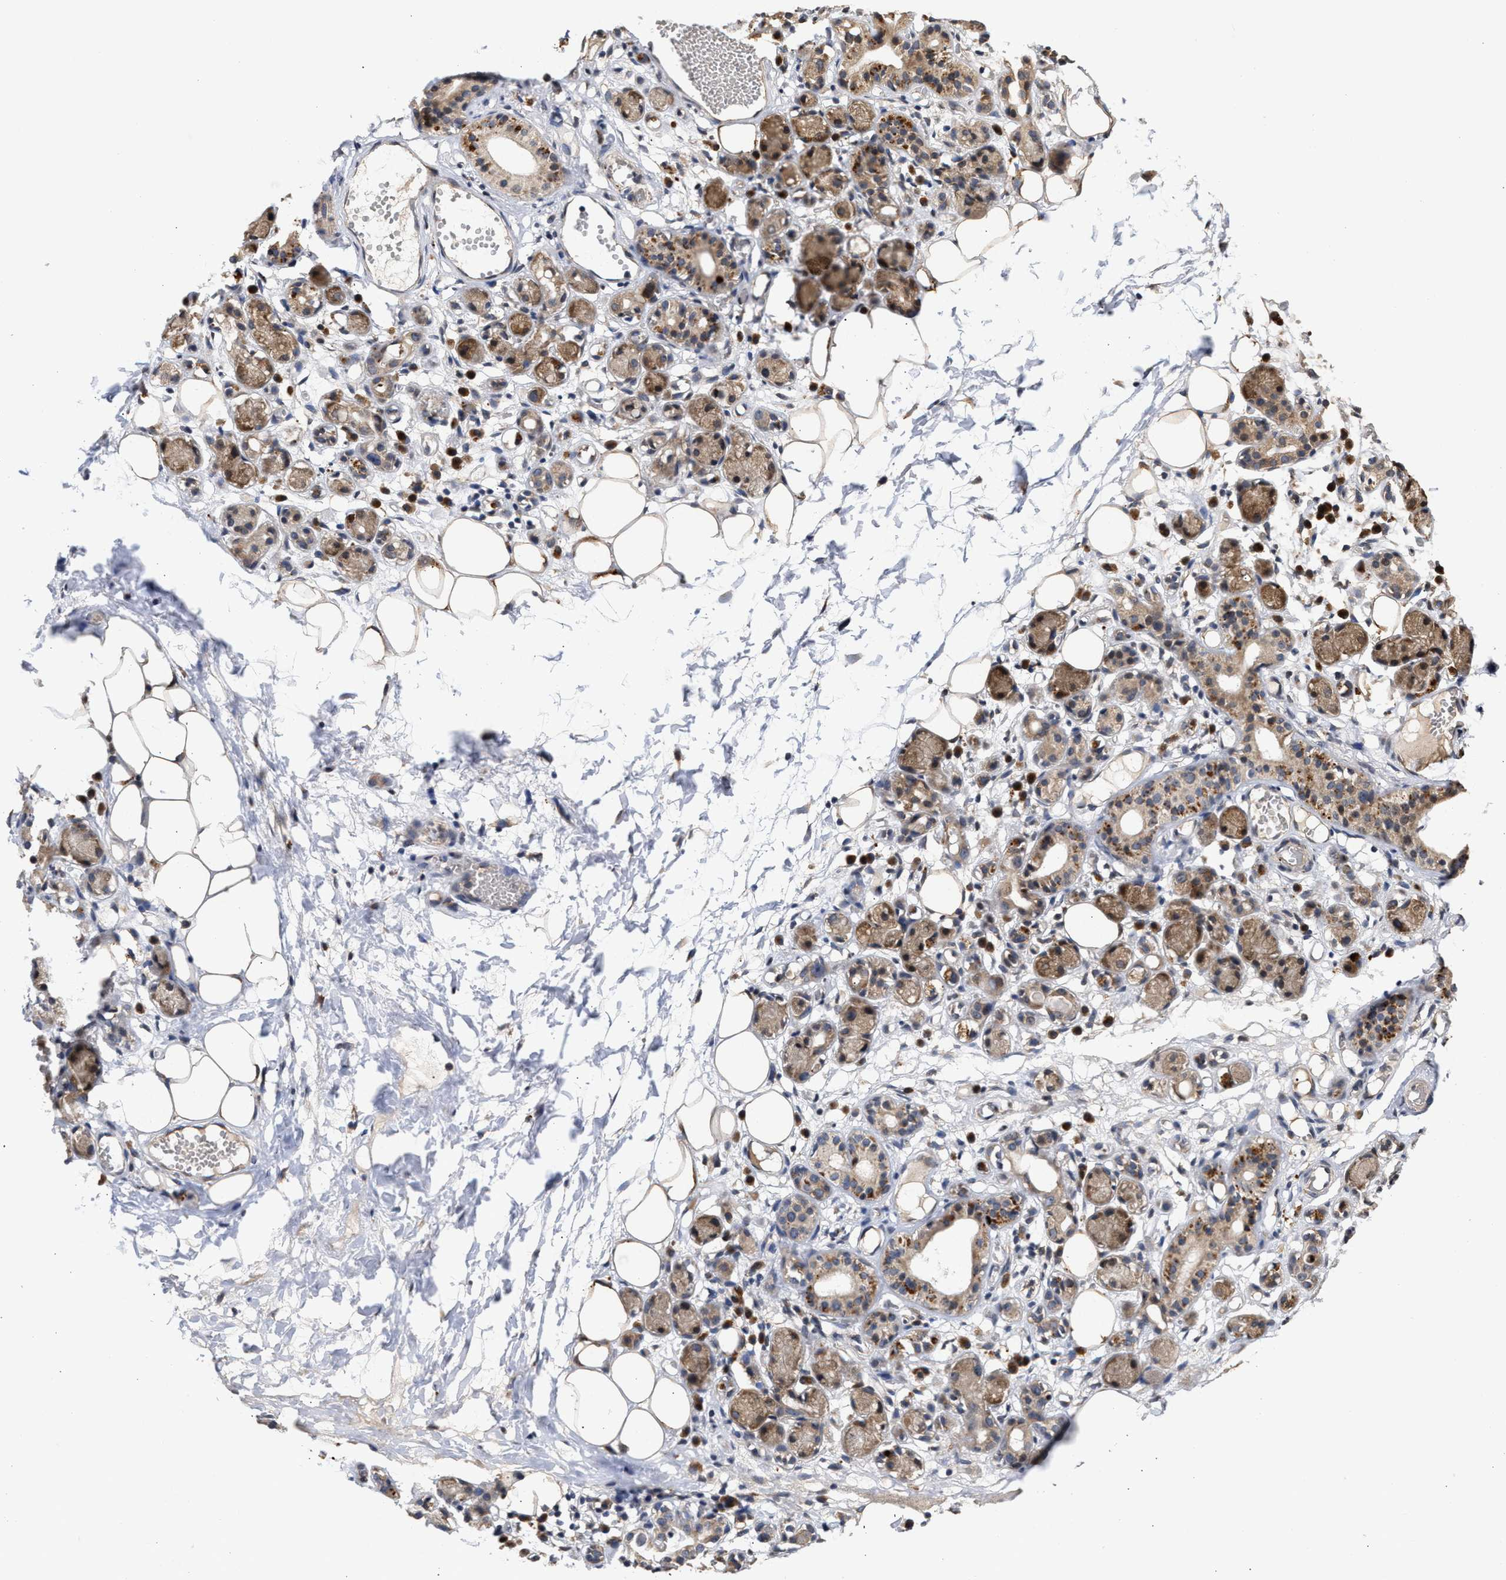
{"staining": {"intensity": "moderate", "quantity": ">75%", "location": "cytoplasmic/membranous"}, "tissue": "adipose tissue", "cell_type": "Adipocytes", "image_type": "normal", "snomed": [{"axis": "morphology", "description": "Normal tissue, NOS"}, {"axis": "morphology", "description": "Inflammation, NOS"}, {"axis": "topography", "description": "Vascular tissue"}, {"axis": "topography", "description": "Salivary gland"}], "caption": "Human adipose tissue stained for a protein (brown) reveals moderate cytoplasmic/membranous positive staining in about >75% of adipocytes.", "gene": "SAR1A", "patient": {"sex": "female", "age": 75}}